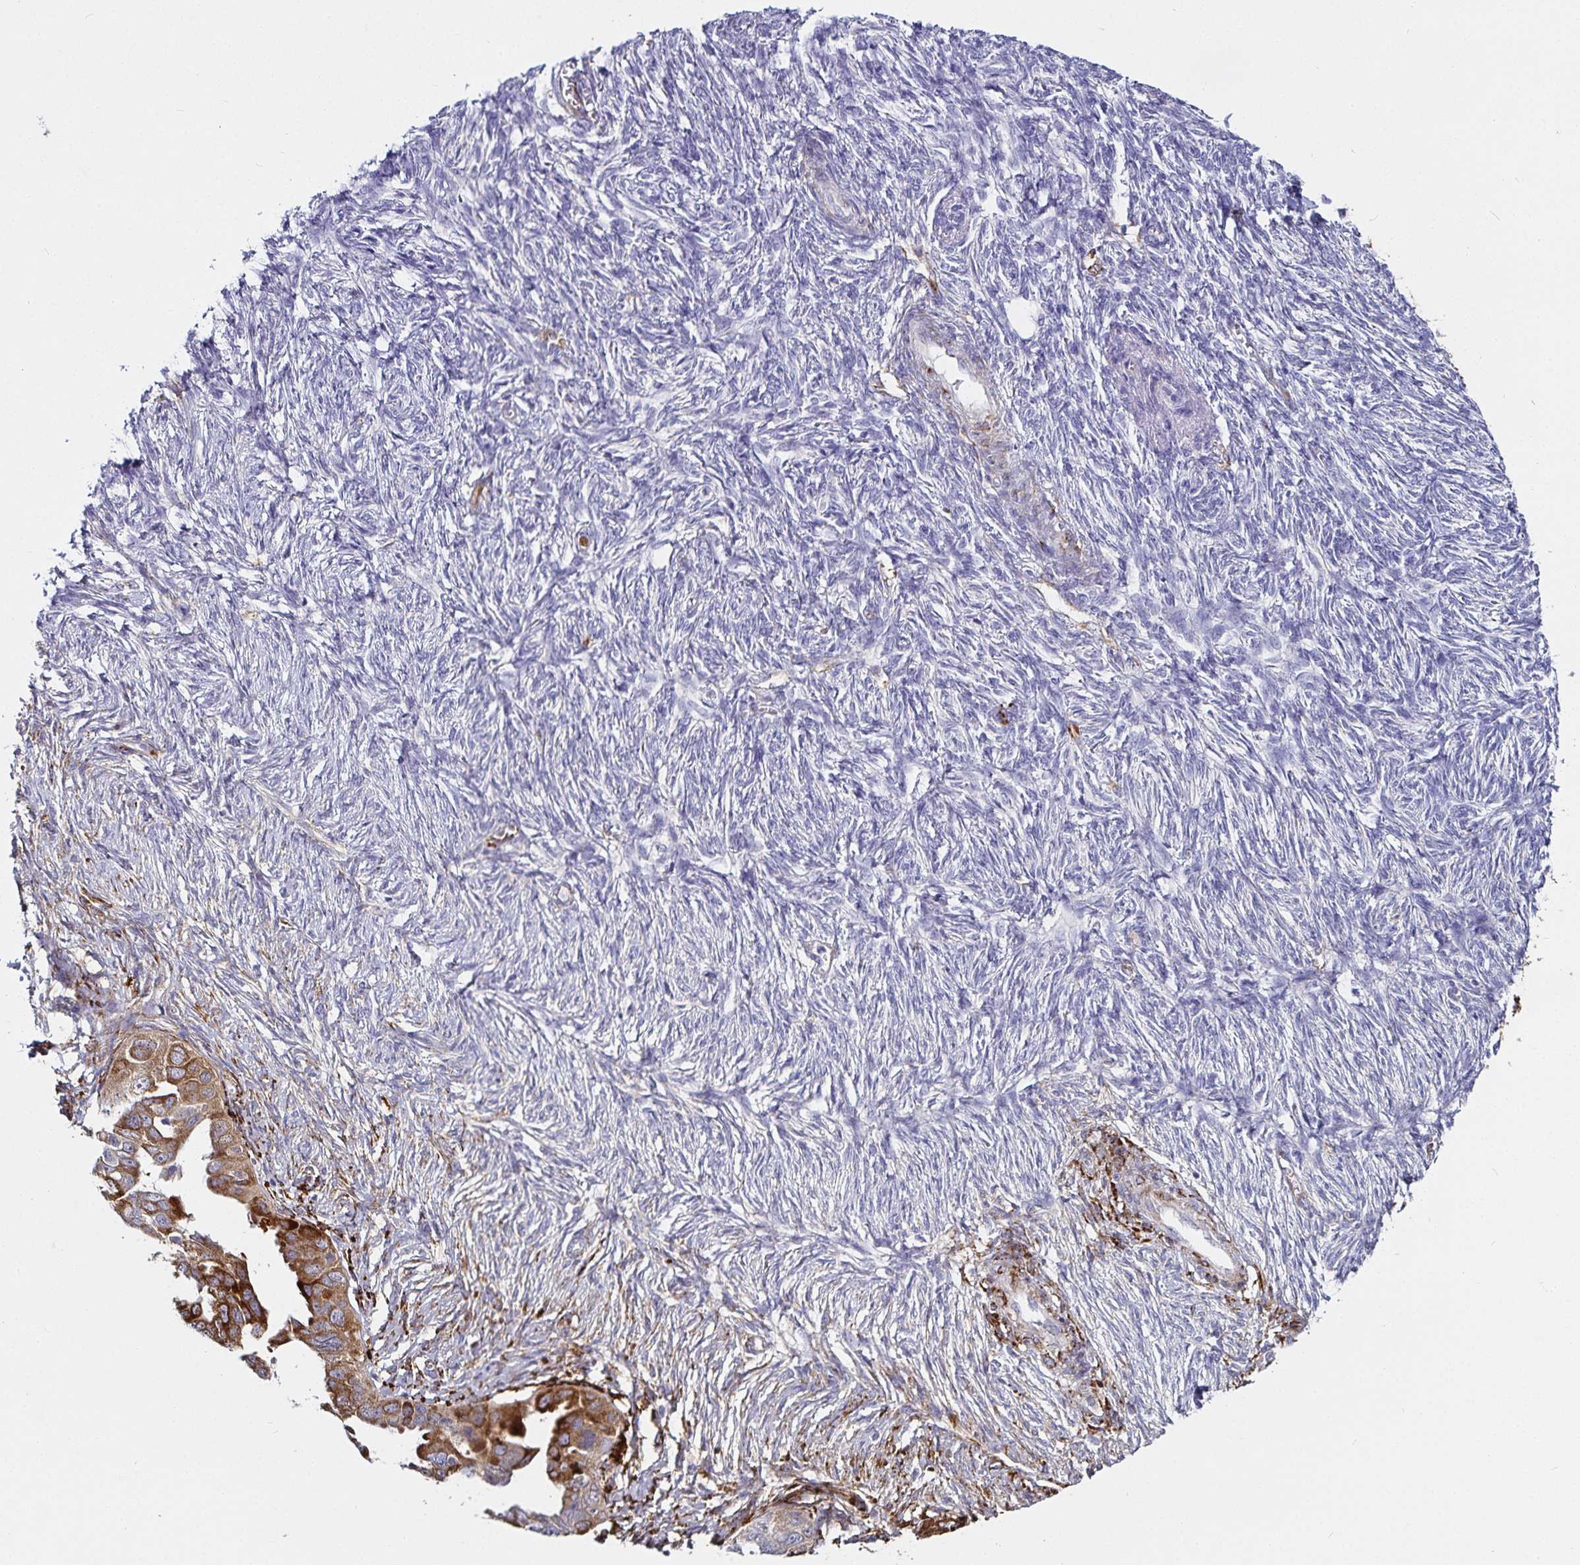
{"staining": {"intensity": "strong", "quantity": ">75%", "location": "cytoplasmic/membranous"}, "tissue": "ovarian cancer", "cell_type": "Tumor cells", "image_type": "cancer", "snomed": [{"axis": "morphology", "description": "Carcinoma, endometroid"}, {"axis": "topography", "description": "Ovary"}], "caption": "Ovarian cancer (endometroid carcinoma) stained with IHC shows strong cytoplasmic/membranous staining in about >75% of tumor cells.", "gene": "P4HA2", "patient": {"sex": "female", "age": 70}}